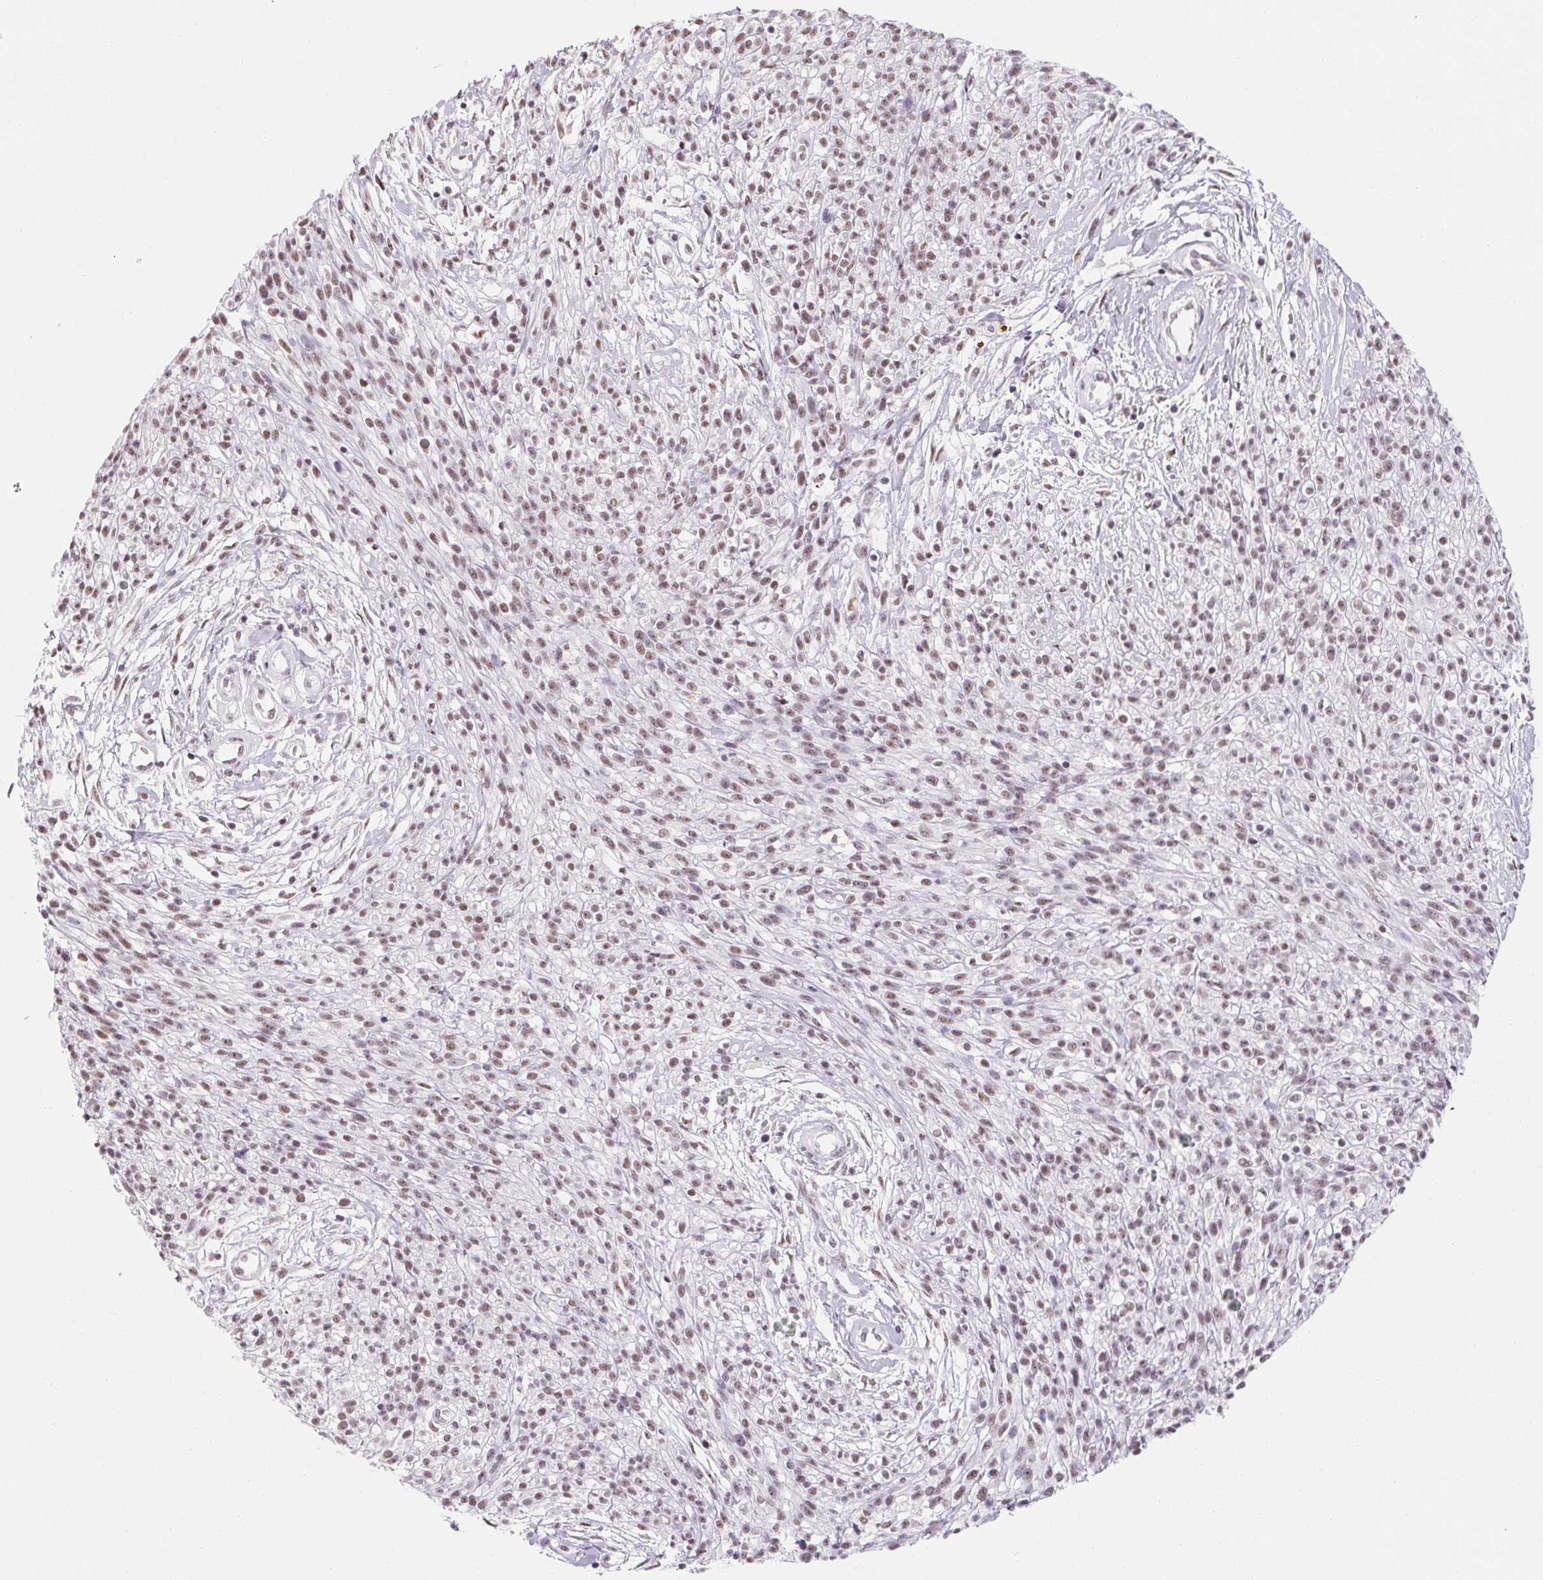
{"staining": {"intensity": "weak", "quantity": ">75%", "location": "nuclear"}, "tissue": "melanoma", "cell_type": "Tumor cells", "image_type": "cancer", "snomed": [{"axis": "morphology", "description": "Malignant melanoma, NOS"}, {"axis": "topography", "description": "Skin"}, {"axis": "topography", "description": "Skin of trunk"}], "caption": "A micrograph showing weak nuclear positivity in approximately >75% of tumor cells in malignant melanoma, as visualized by brown immunohistochemical staining.", "gene": "ZIC4", "patient": {"sex": "male", "age": 74}}